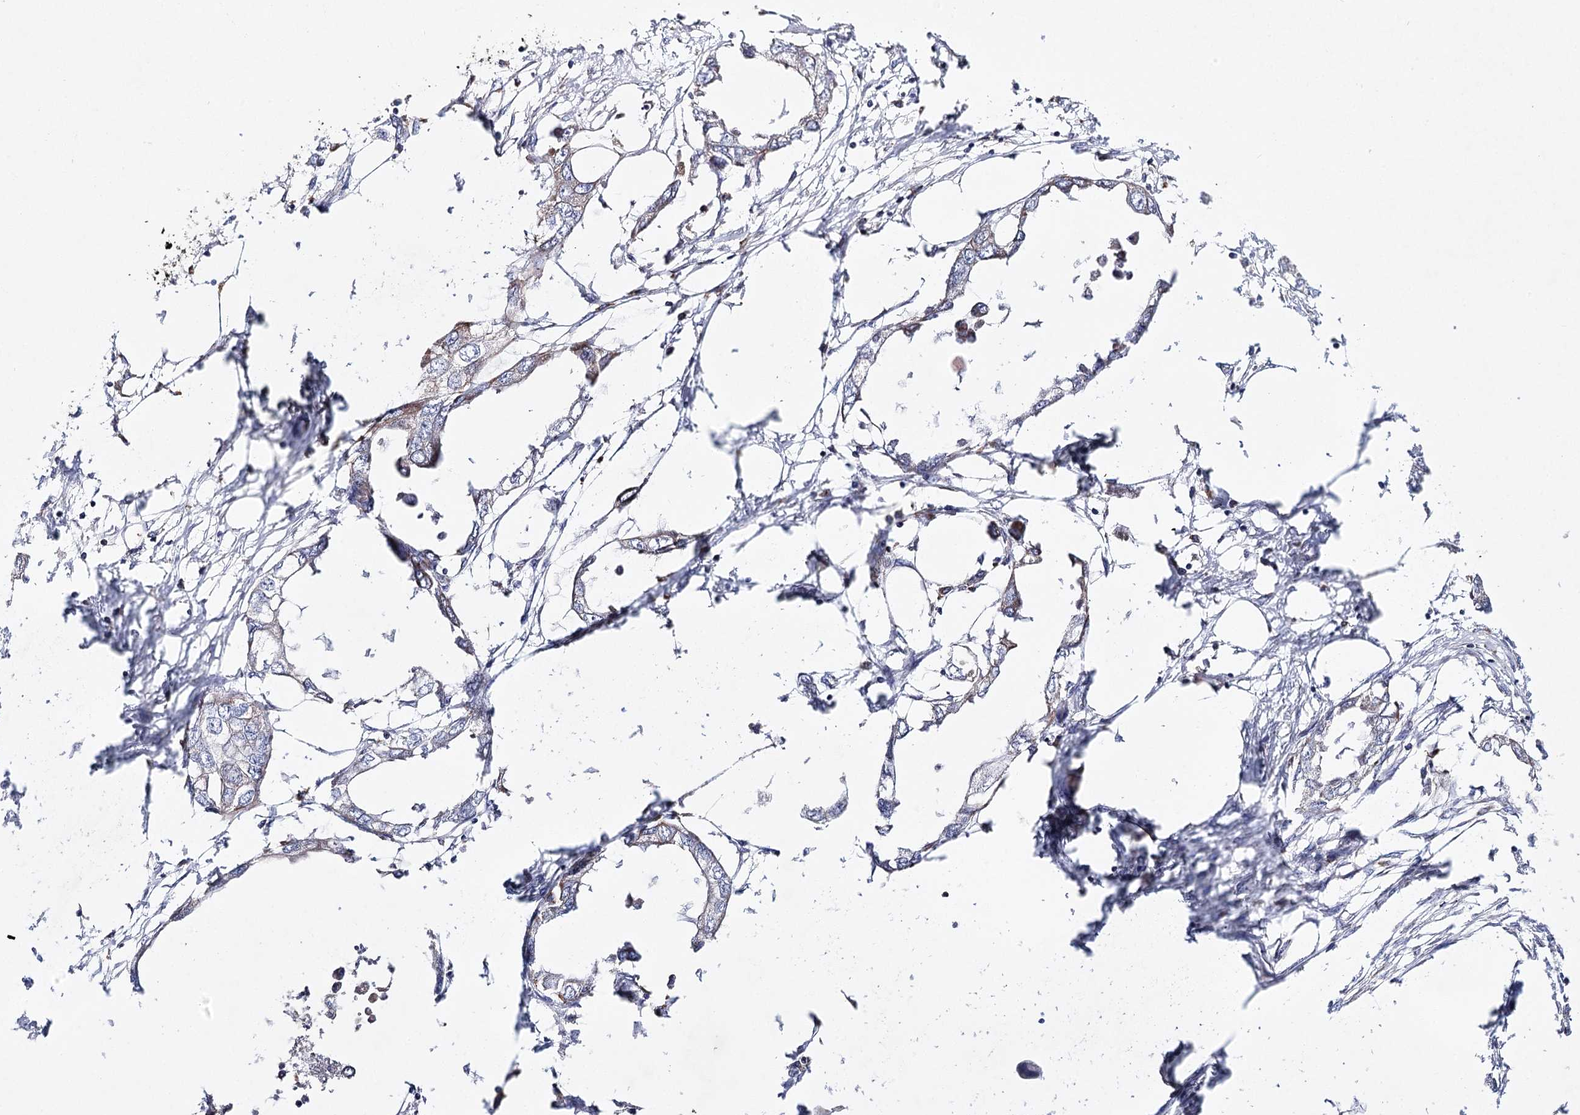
{"staining": {"intensity": "negative", "quantity": "none", "location": "none"}, "tissue": "endometrial cancer", "cell_type": "Tumor cells", "image_type": "cancer", "snomed": [{"axis": "morphology", "description": "Adenocarcinoma, NOS"}, {"axis": "morphology", "description": "Adenocarcinoma, metastatic, NOS"}, {"axis": "topography", "description": "Adipose tissue"}, {"axis": "topography", "description": "Endometrium"}], "caption": "Immunohistochemical staining of metastatic adenocarcinoma (endometrial) exhibits no significant expression in tumor cells.", "gene": "COX15", "patient": {"sex": "female", "age": 67}}